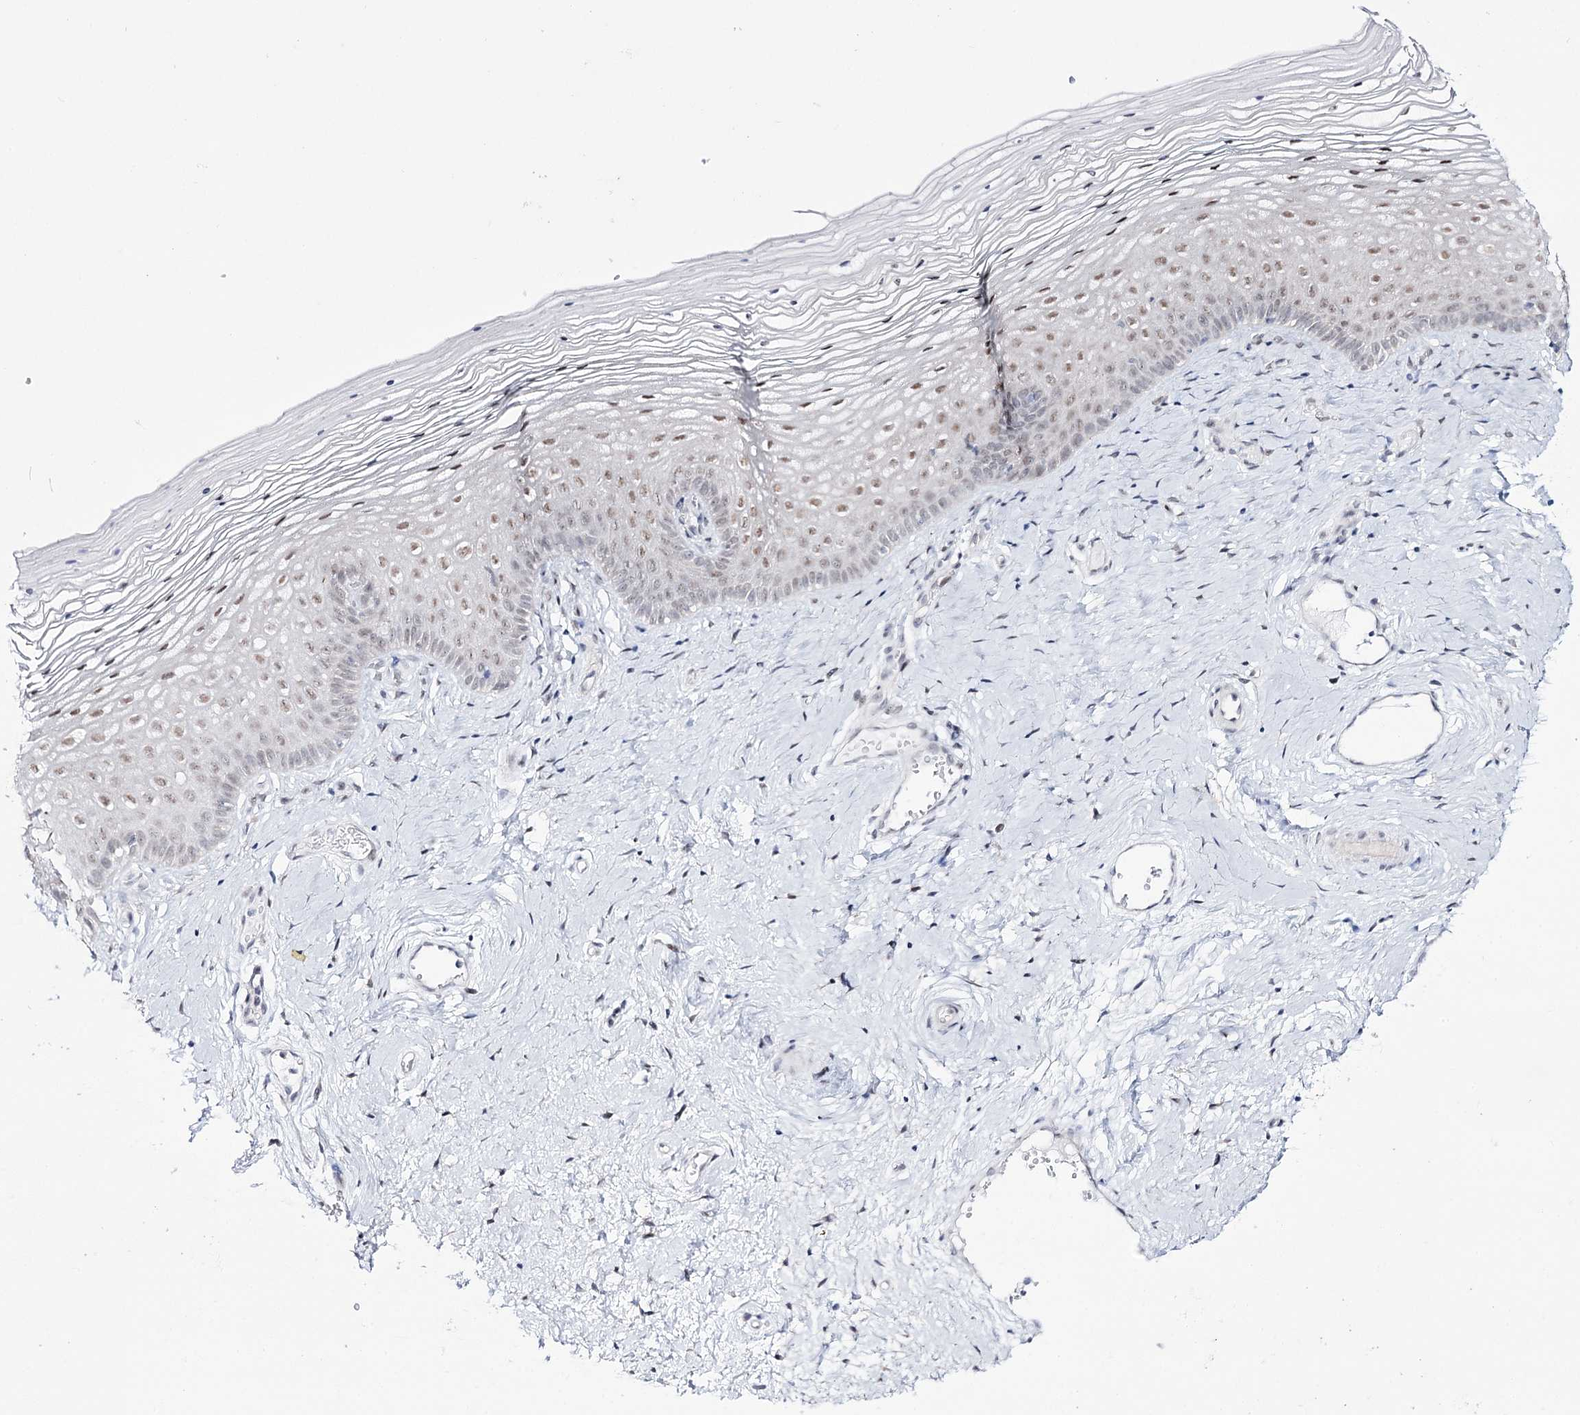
{"staining": {"intensity": "moderate", "quantity": "<25%", "location": "nuclear"}, "tissue": "vagina", "cell_type": "Squamous epithelial cells", "image_type": "normal", "snomed": [{"axis": "morphology", "description": "Normal tissue, NOS"}, {"axis": "topography", "description": "Vagina"}], "caption": "An IHC photomicrograph of normal tissue is shown. Protein staining in brown labels moderate nuclear positivity in vagina within squamous epithelial cells. (DAB = brown stain, brightfield microscopy at high magnification).", "gene": "RBM15B", "patient": {"sex": "female", "age": 46}}